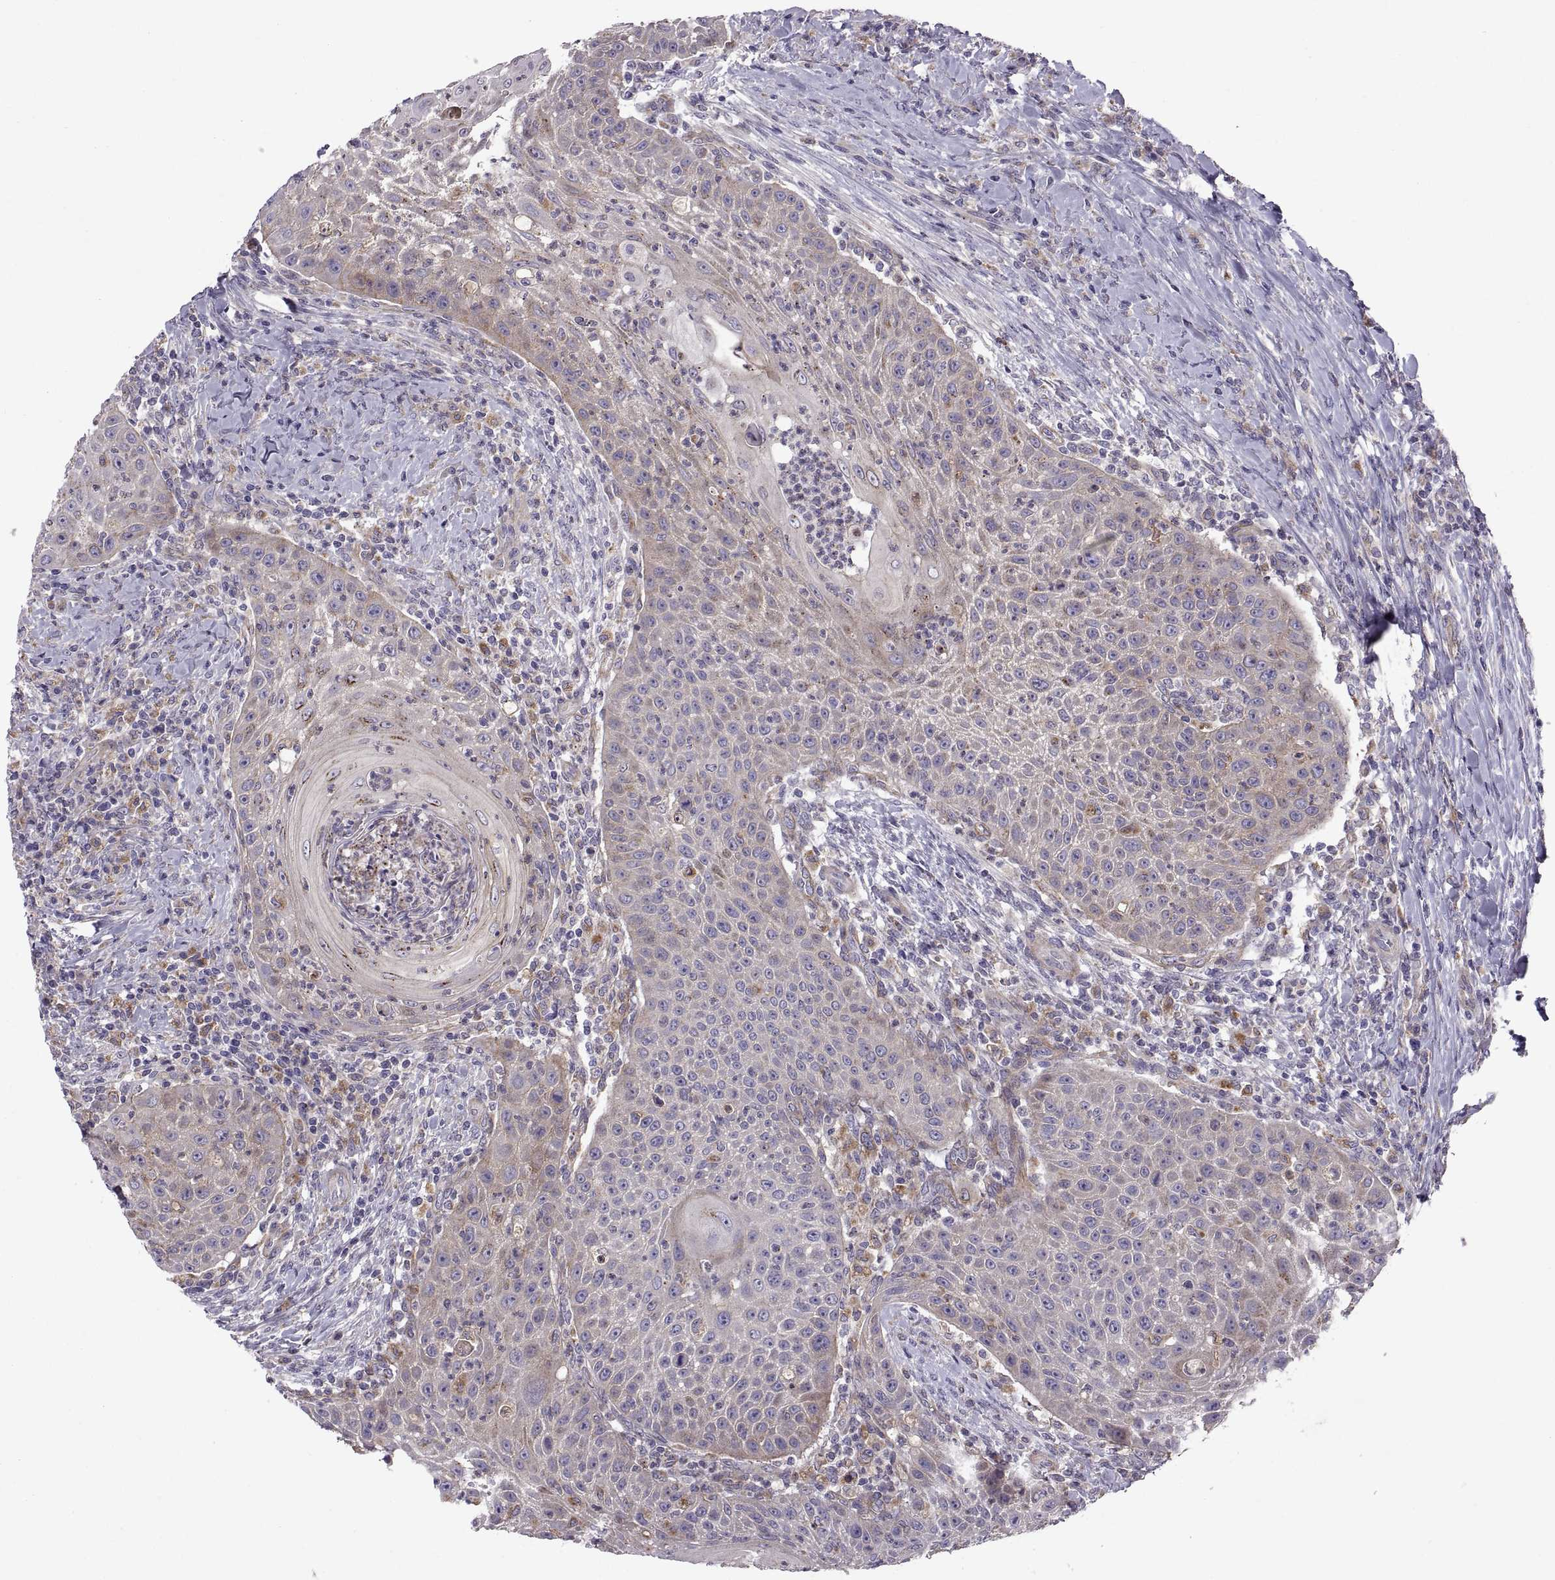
{"staining": {"intensity": "weak", "quantity": "25%-75%", "location": "cytoplasmic/membranous"}, "tissue": "head and neck cancer", "cell_type": "Tumor cells", "image_type": "cancer", "snomed": [{"axis": "morphology", "description": "Squamous cell carcinoma, NOS"}, {"axis": "topography", "description": "Head-Neck"}], "caption": "Squamous cell carcinoma (head and neck) stained for a protein reveals weak cytoplasmic/membranous positivity in tumor cells.", "gene": "ARSL", "patient": {"sex": "male", "age": 69}}